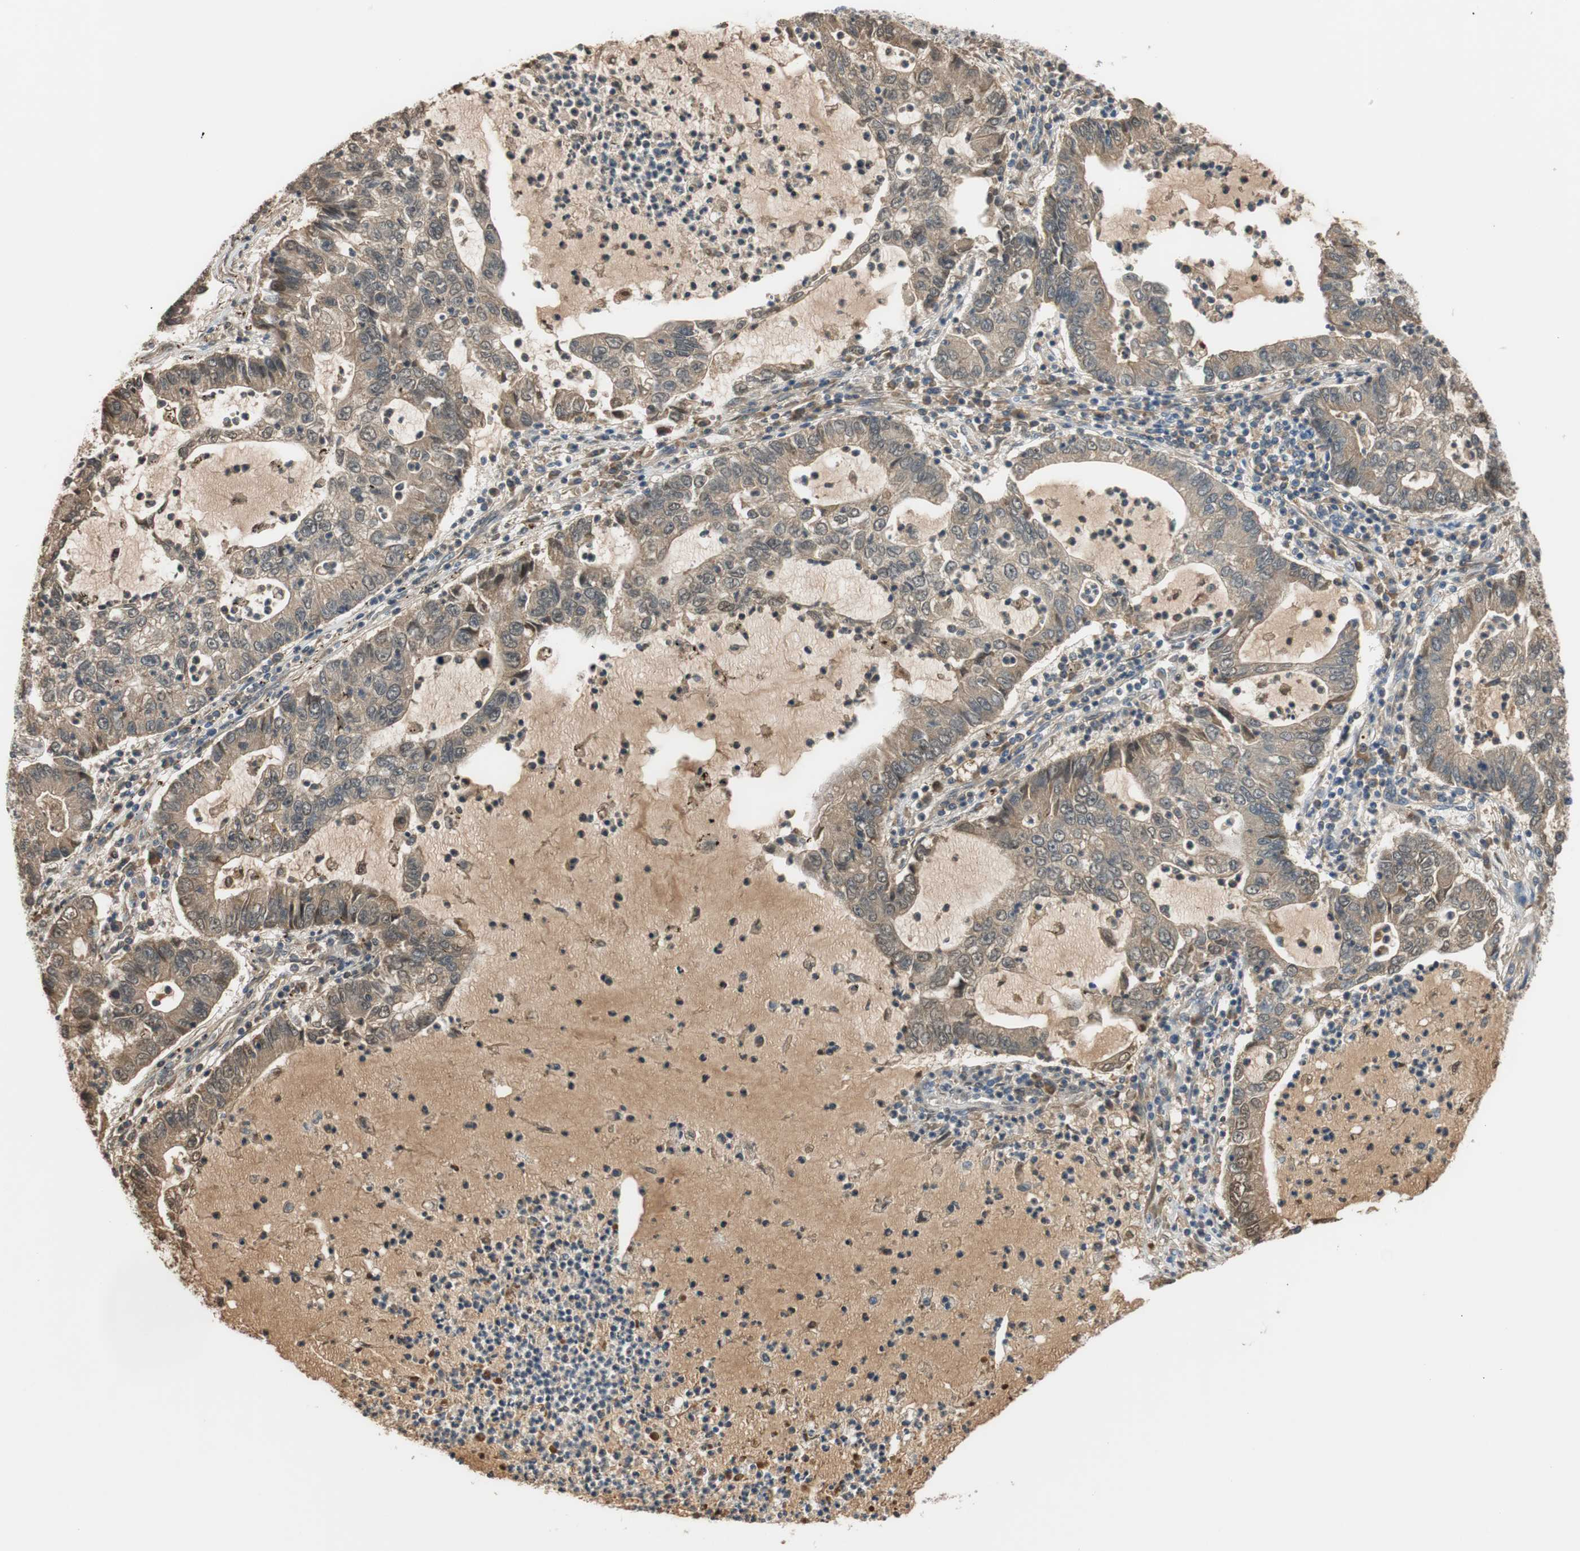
{"staining": {"intensity": "moderate", "quantity": "25%-75%", "location": "cytoplasmic/membranous"}, "tissue": "lung cancer", "cell_type": "Tumor cells", "image_type": "cancer", "snomed": [{"axis": "morphology", "description": "Adenocarcinoma, NOS"}, {"axis": "topography", "description": "Lung"}], "caption": "A high-resolution image shows IHC staining of adenocarcinoma (lung), which demonstrates moderate cytoplasmic/membranous staining in about 25%-75% of tumor cells.", "gene": "C4A", "patient": {"sex": "female", "age": 51}}